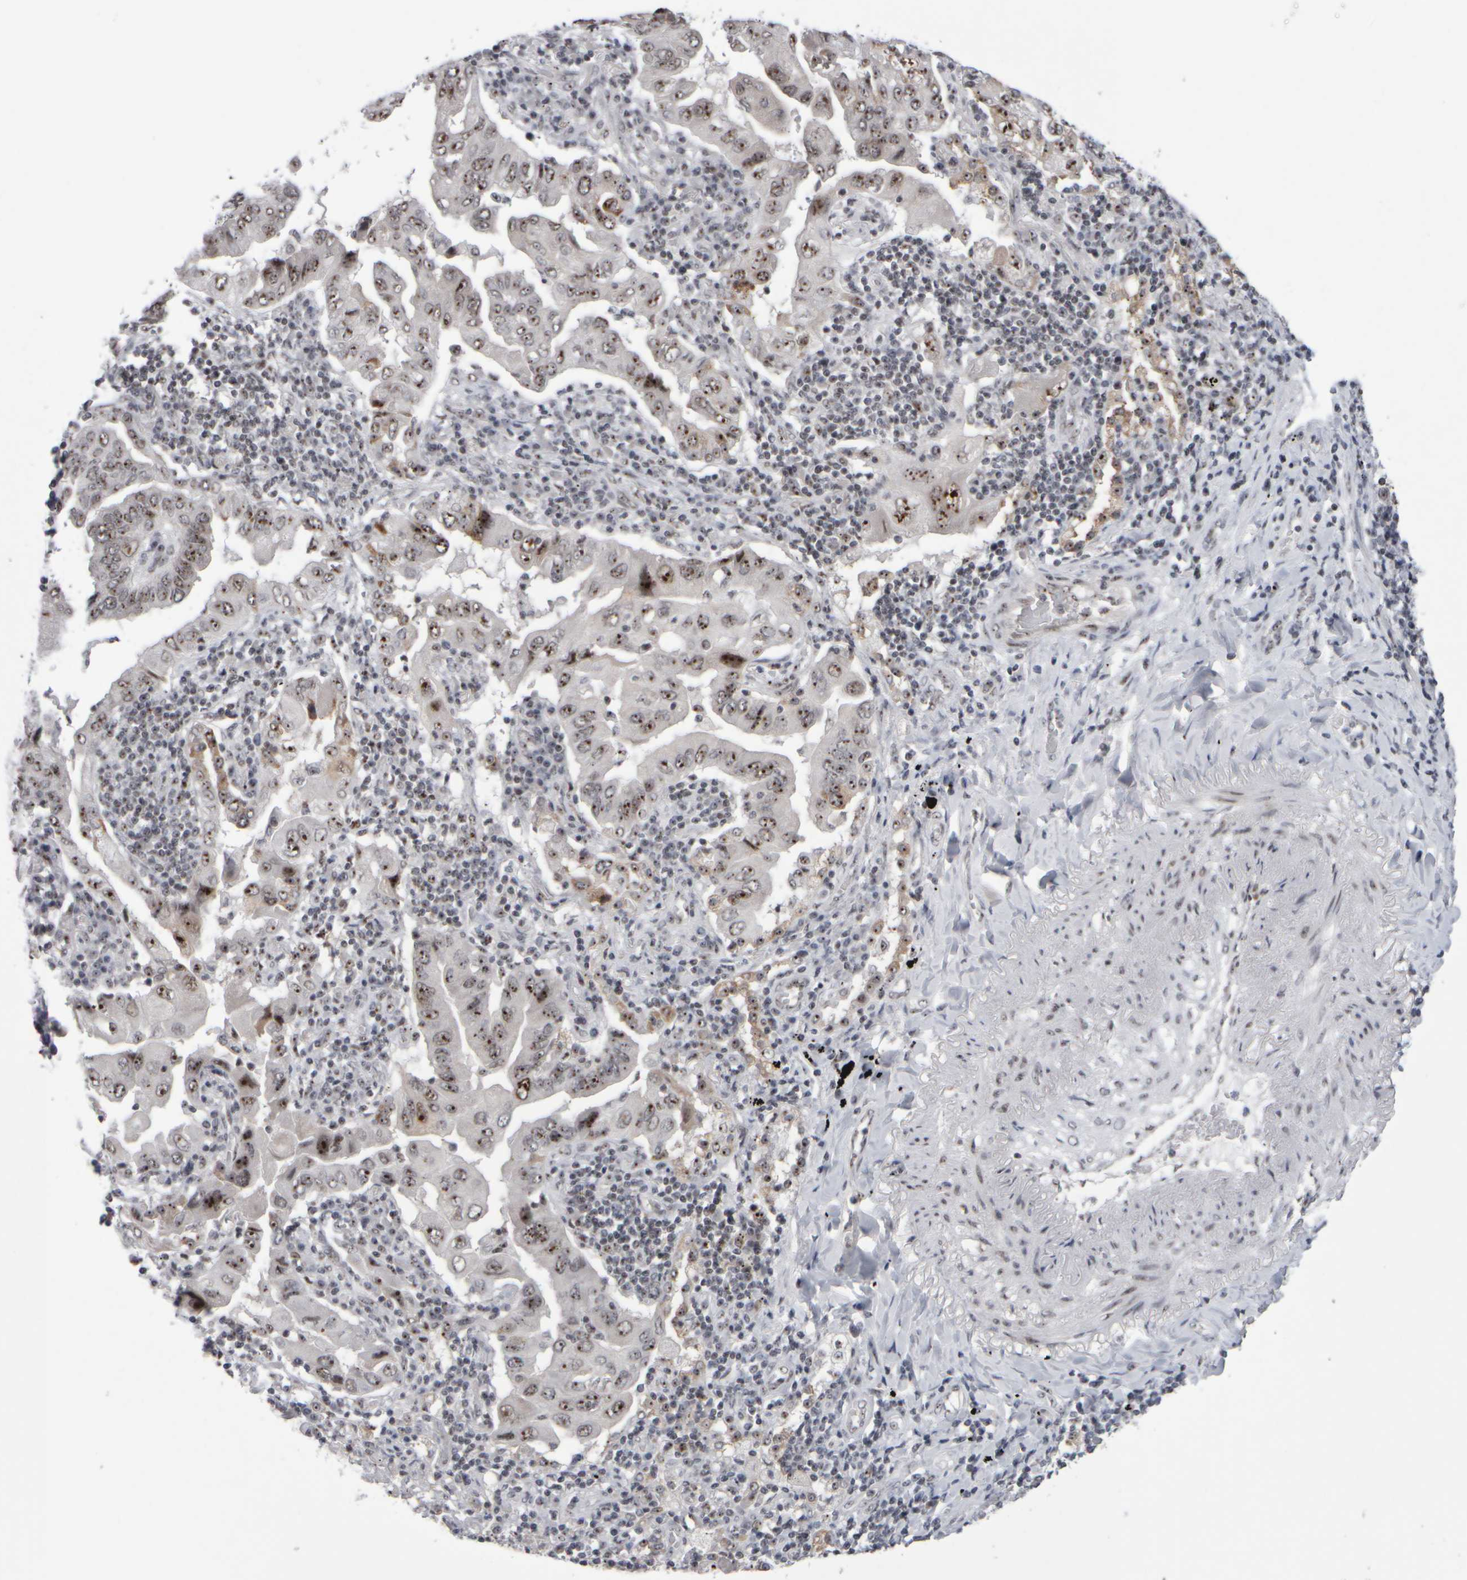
{"staining": {"intensity": "moderate", "quantity": ">75%", "location": "nuclear"}, "tissue": "lung cancer", "cell_type": "Tumor cells", "image_type": "cancer", "snomed": [{"axis": "morphology", "description": "Adenocarcinoma, NOS"}, {"axis": "topography", "description": "Lung"}], "caption": "Protein staining by immunohistochemistry displays moderate nuclear staining in approximately >75% of tumor cells in lung cancer.", "gene": "SURF6", "patient": {"sex": "female", "age": 65}}